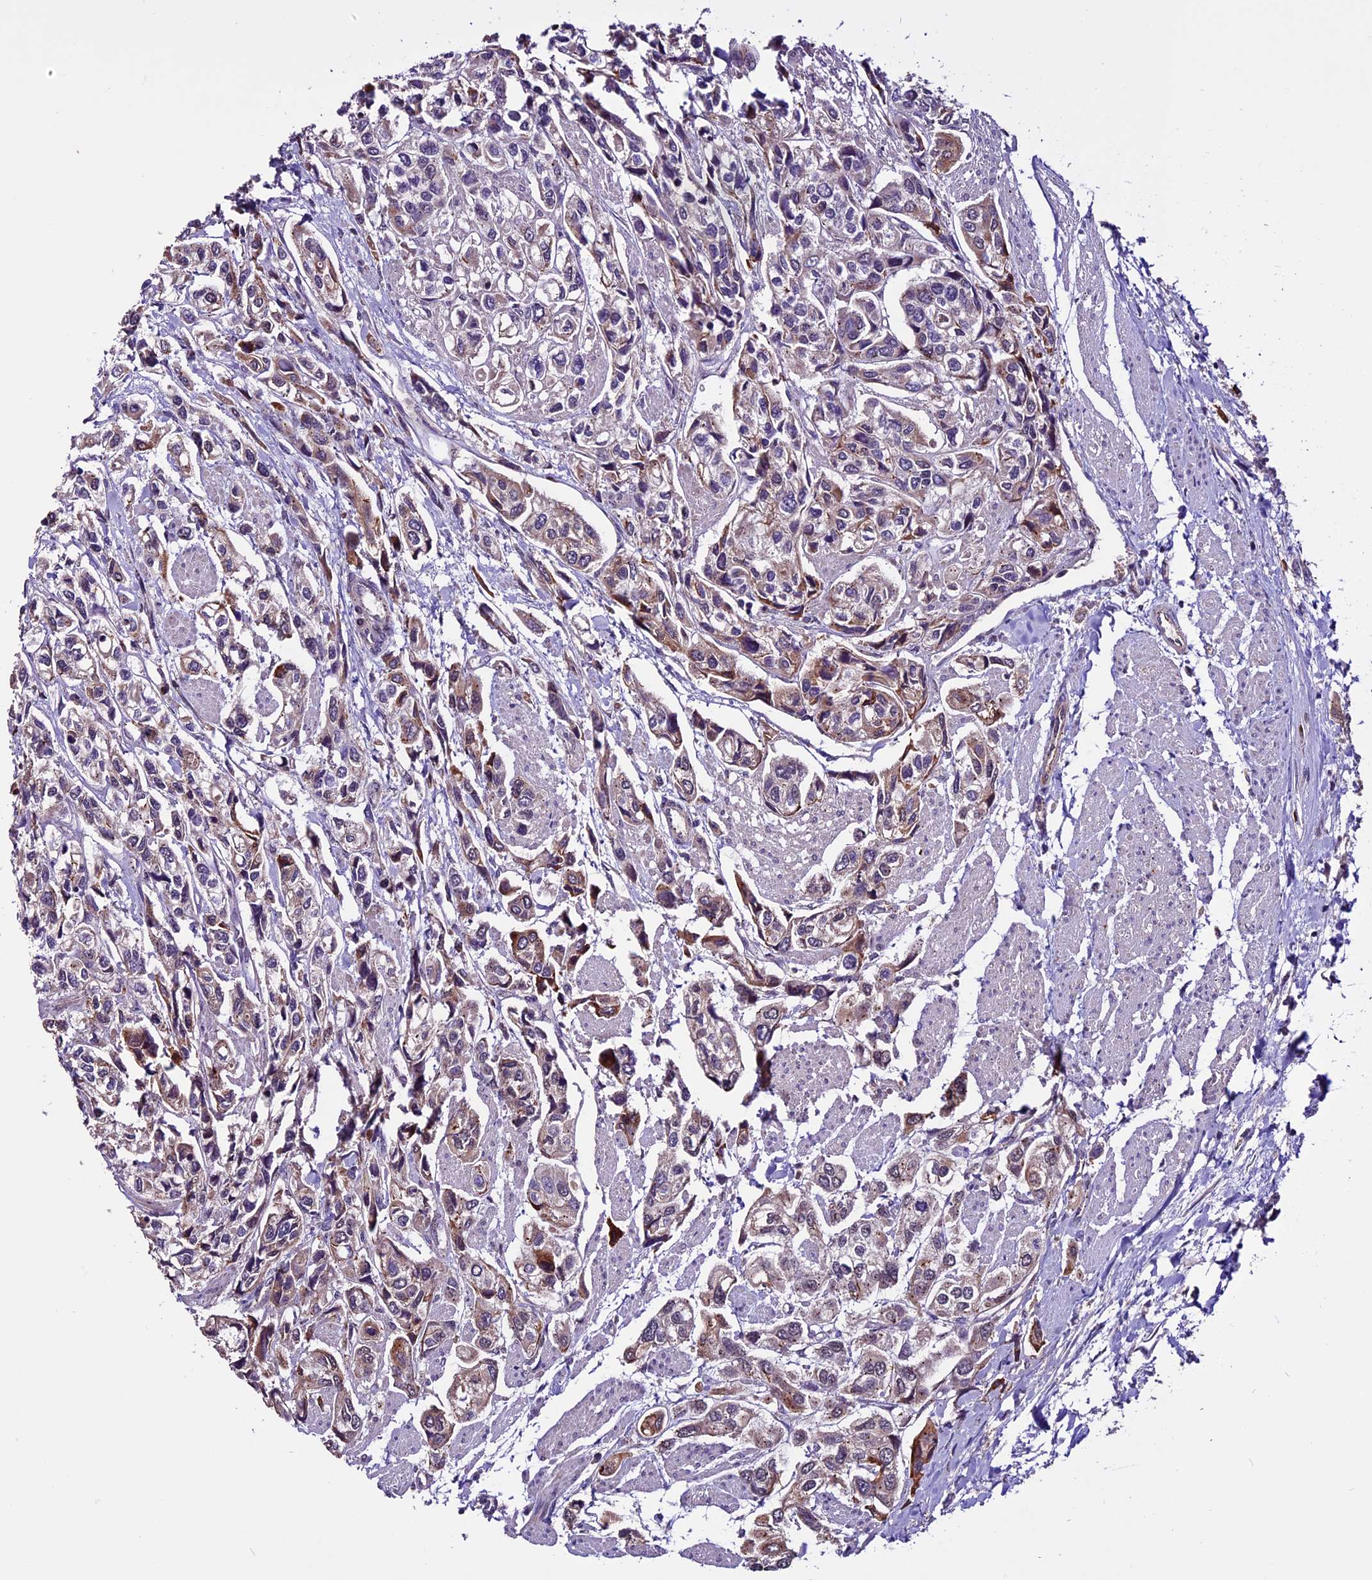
{"staining": {"intensity": "moderate", "quantity": "25%-75%", "location": "cytoplasmic/membranous"}, "tissue": "urothelial cancer", "cell_type": "Tumor cells", "image_type": "cancer", "snomed": [{"axis": "morphology", "description": "Urothelial carcinoma, High grade"}, {"axis": "topography", "description": "Urinary bladder"}], "caption": "Protein expression analysis of high-grade urothelial carcinoma shows moderate cytoplasmic/membranous positivity in approximately 25%-75% of tumor cells.", "gene": "RINL", "patient": {"sex": "male", "age": 67}}